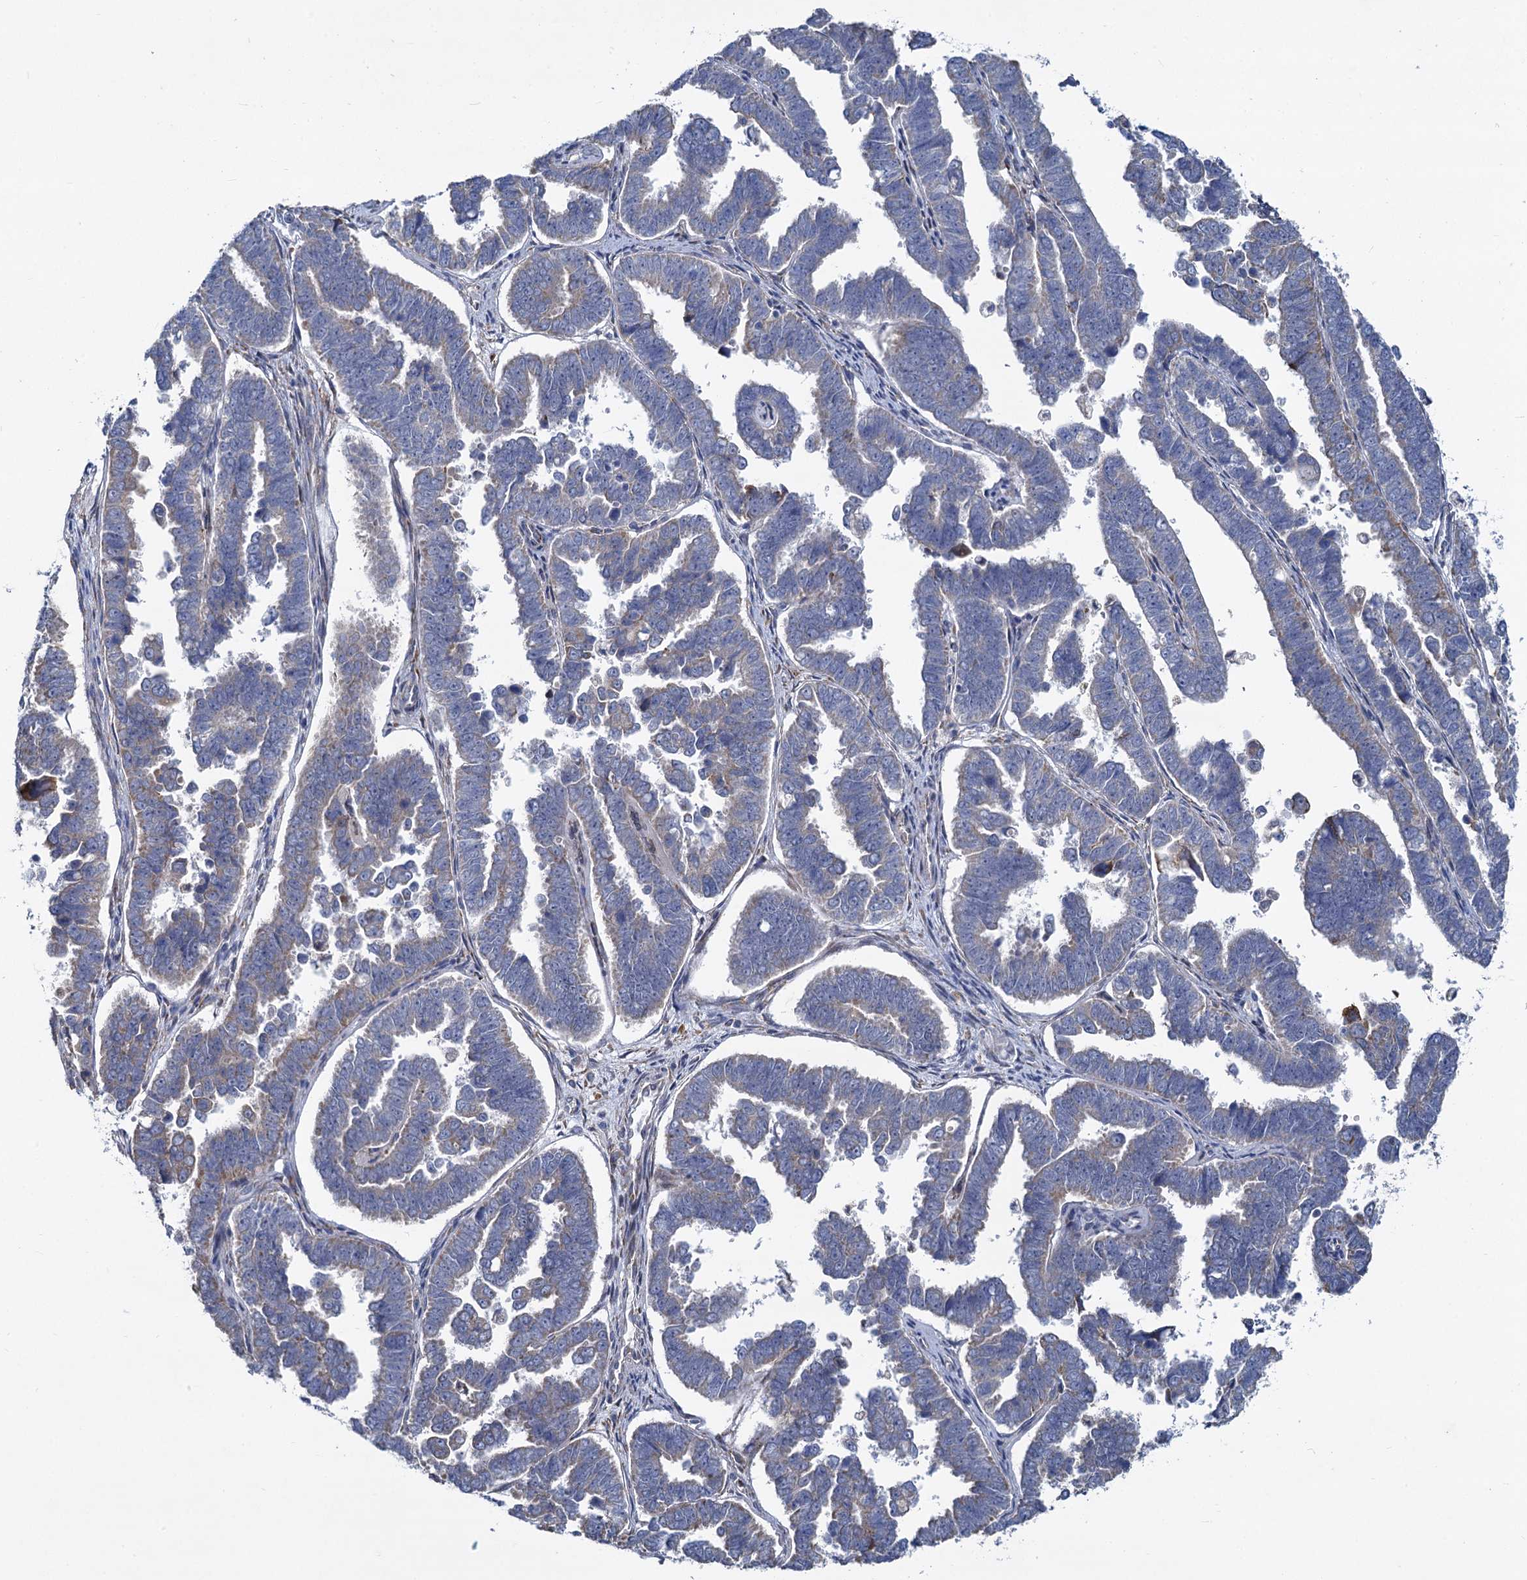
{"staining": {"intensity": "negative", "quantity": "none", "location": "none"}, "tissue": "endometrial cancer", "cell_type": "Tumor cells", "image_type": "cancer", "snomed": [{"axis": "morphology", "description": "Adenocarcinoma, NOS"}, {"axis": "topography", "description": "Endometrium"}], "caption": "Immunohistochemistry photomicrograph of human adenocarcinoma (endometrial) stained for a protein (brown), which demonstrates no staining in tumor cells. (Stains: DAB immunohistochemistry (IHC) with hematoxylin counter stain, Microscopy: brightfield microscopy at high magnification).", "gene": "PRSS35", "patient": {"sex": "female", "age": 75}}